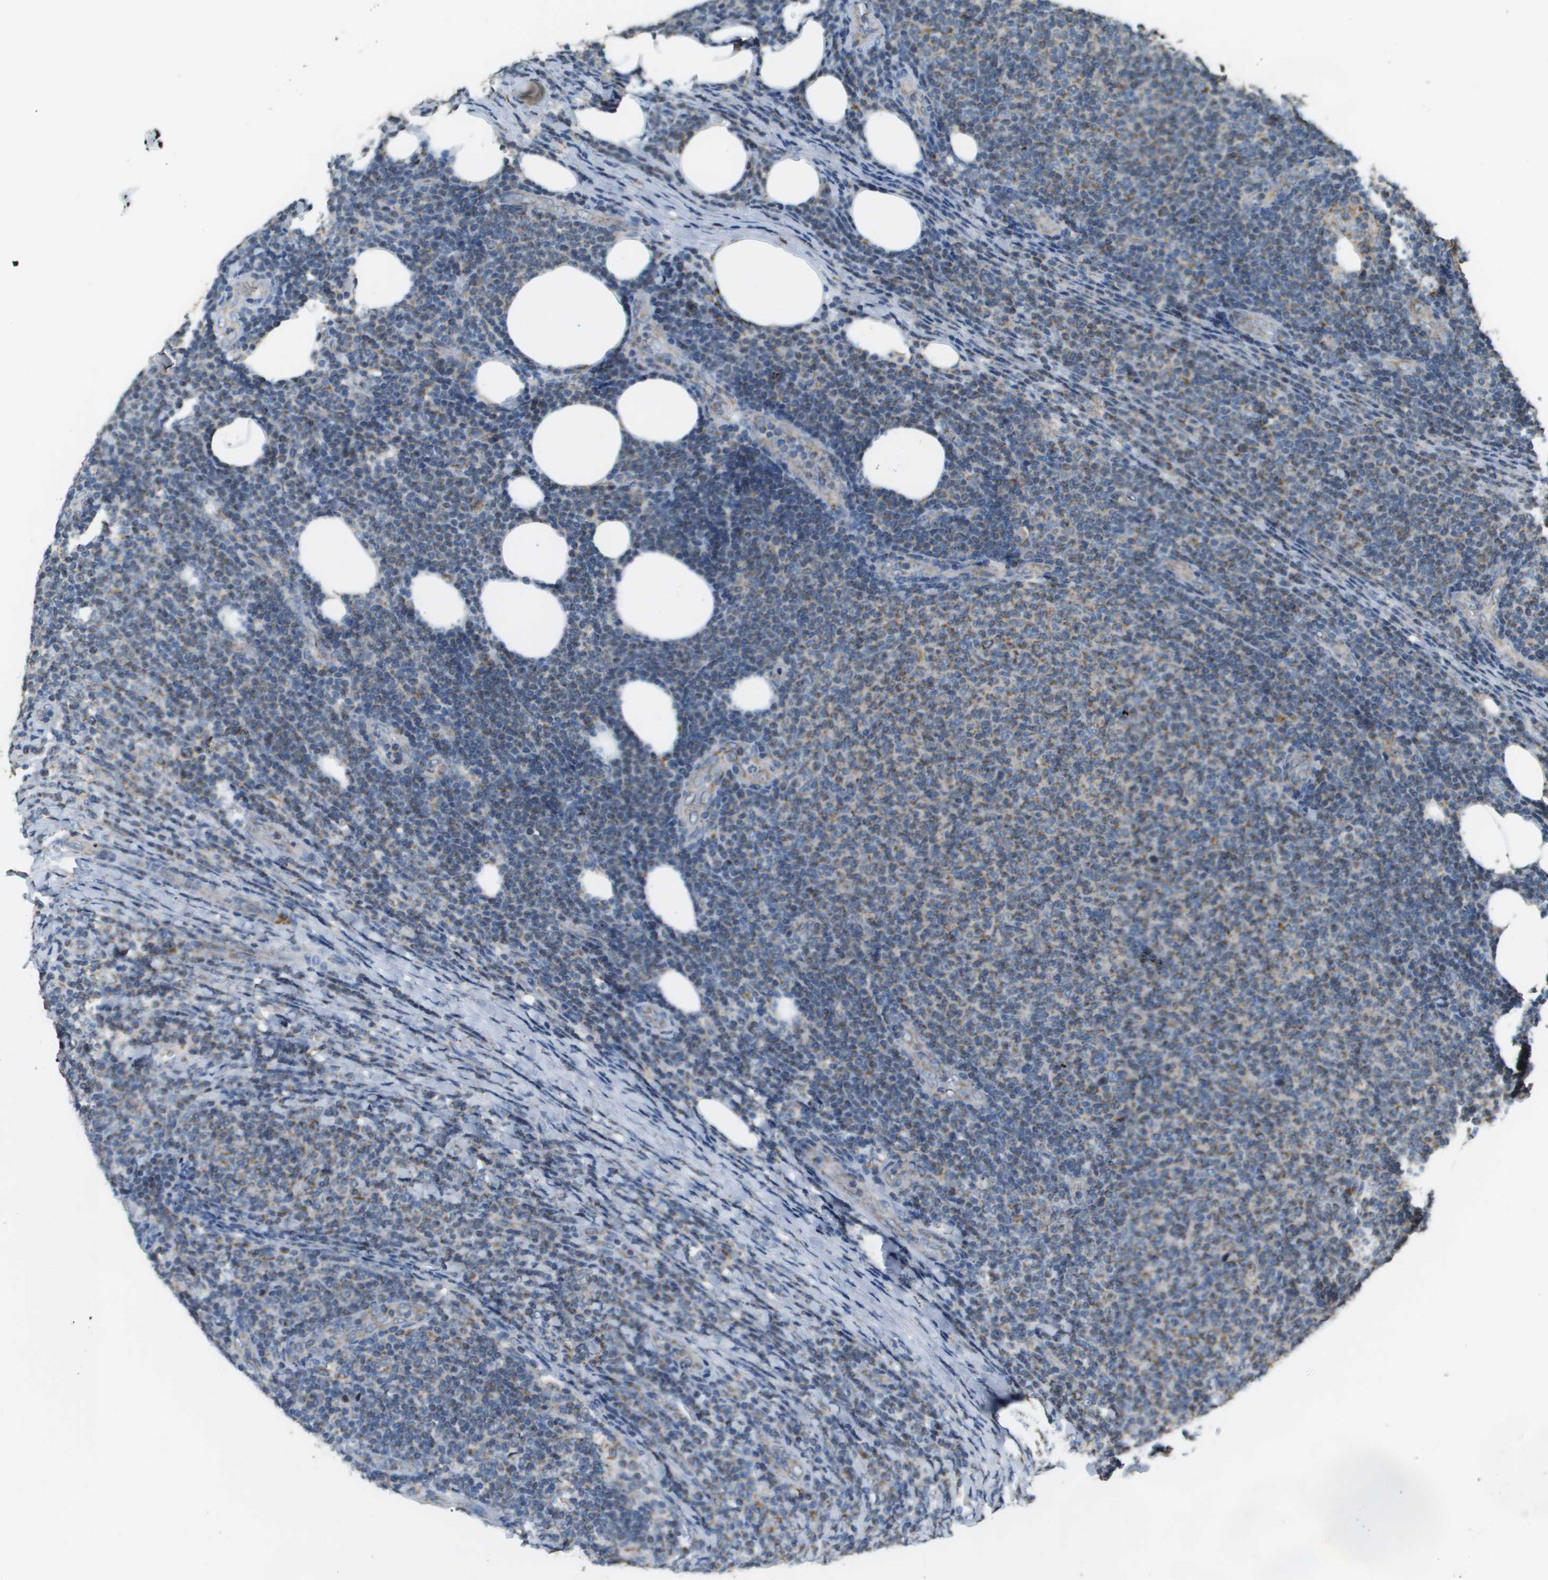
{"staining": {"intensity": "weak", "quantity": "25%-75%", "location": "cytoplasmic/membranous"}, "tissue": "lymphoma", "cell_type": "Tumor cells", "image_type": "cancer", "snomed": [{"axis": "morphology", "description": "Malignant lymphoma, non-Hodgkin's type, Low grade"}, {"axis": "topography", "description": "Lymph node"}], "caption": "Weak cytoplasmic/membranous protein expression is identified in approximately 25%-75% of tumor cells in lymphoma.", "gene": "FH", "patient": {"sex": "male", "age": 66}}